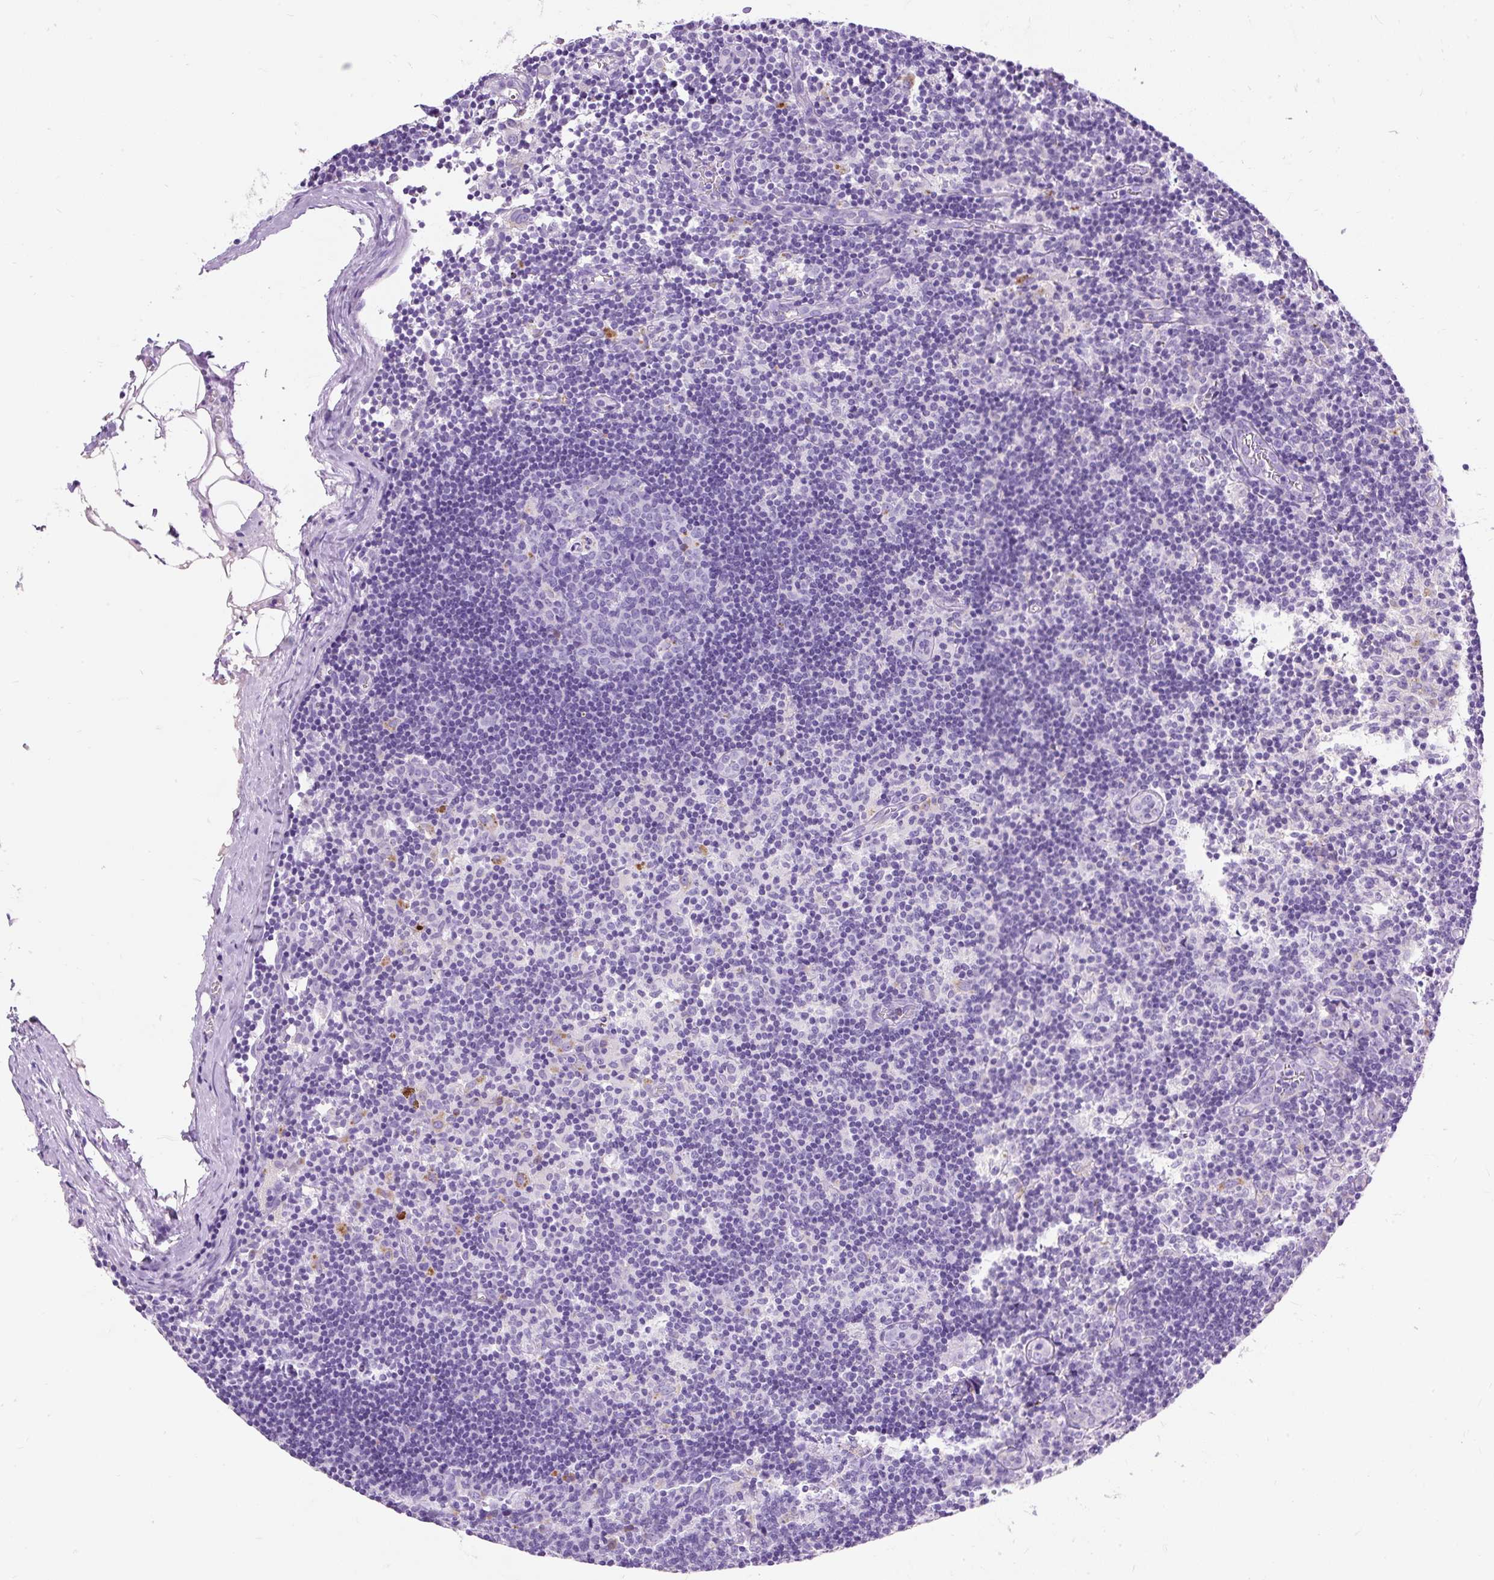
{"staining": {"intensity": "negative", "quantity": "none", "location": "none"}, "tissue": "lymph node", "cell_type": "Germinal center cells", "image_type": "normal", "snomed": [{"axis": "morphology", "description": "Normal tissue, NOS"}, {"axis": "topography", "description": "Lymph node"}], "caption": "Human lymph node stained for a protein using immunohistochemistry (IHC) exhibits no positivity in germinal center cells.", "gene": "HEXB", "patient": {"sex": "female", "age": 45}}